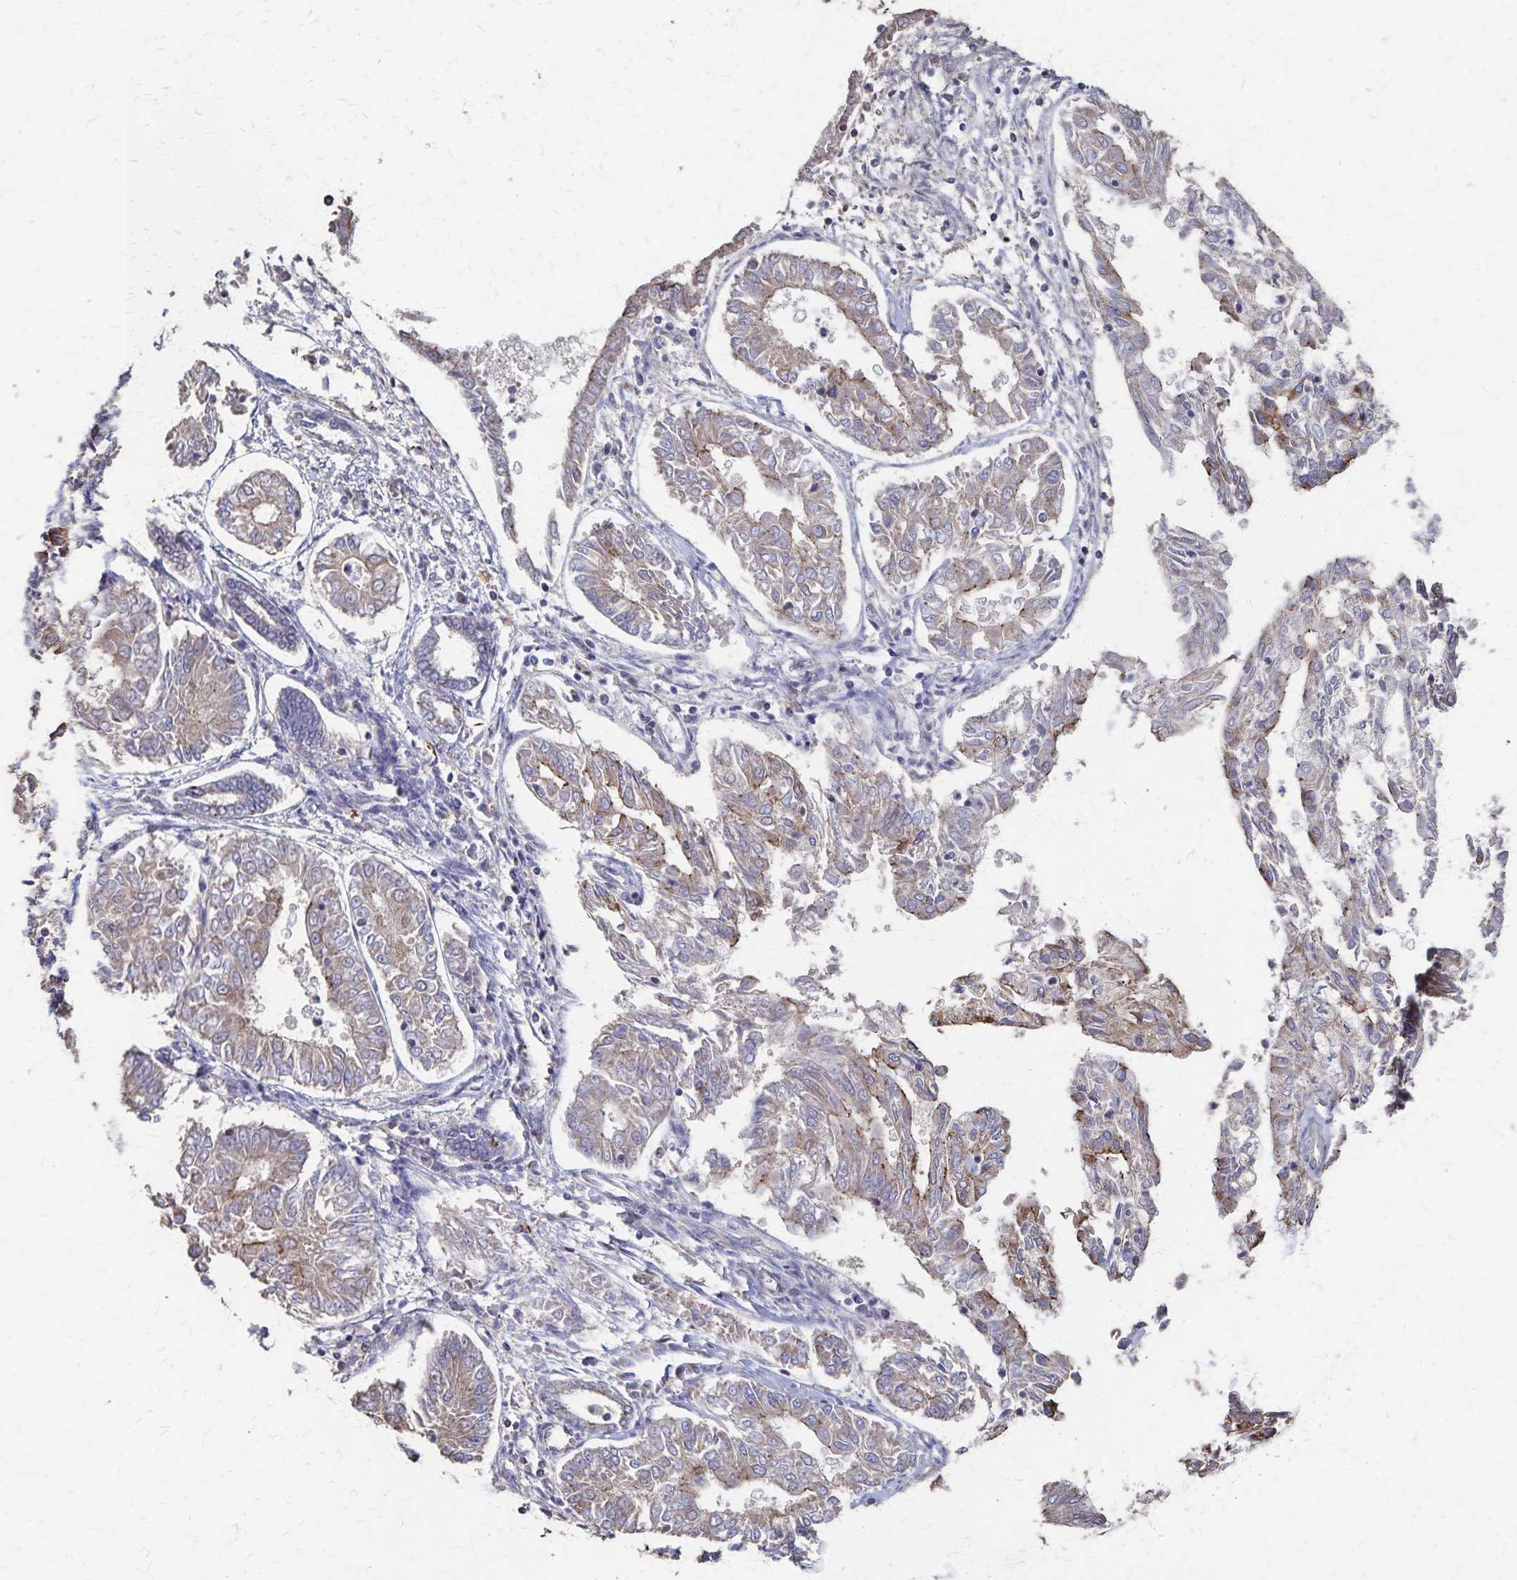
{"staining": {"intensity": "weak", "quantity": "25%-75%", "location": "cytoplasmic/membranous"}, "tissue": "endometrial cancer", "cell_type": "Tumor cells", "image_type": "cancer", "snomed": [{"axis": "morphology", "description": "Adenocarcinoma, NOS"}, {"axis": "topography", "description": "Endometrium"}], "caption": "A histopathology image of human endometrial cancer (adenocarcinoma) stained for a protein shows weak cytoplasmic/membranous brown staining in tumor cells.", "gene": "PGAP2", "patient": {"sex": "female", "age": 68}}